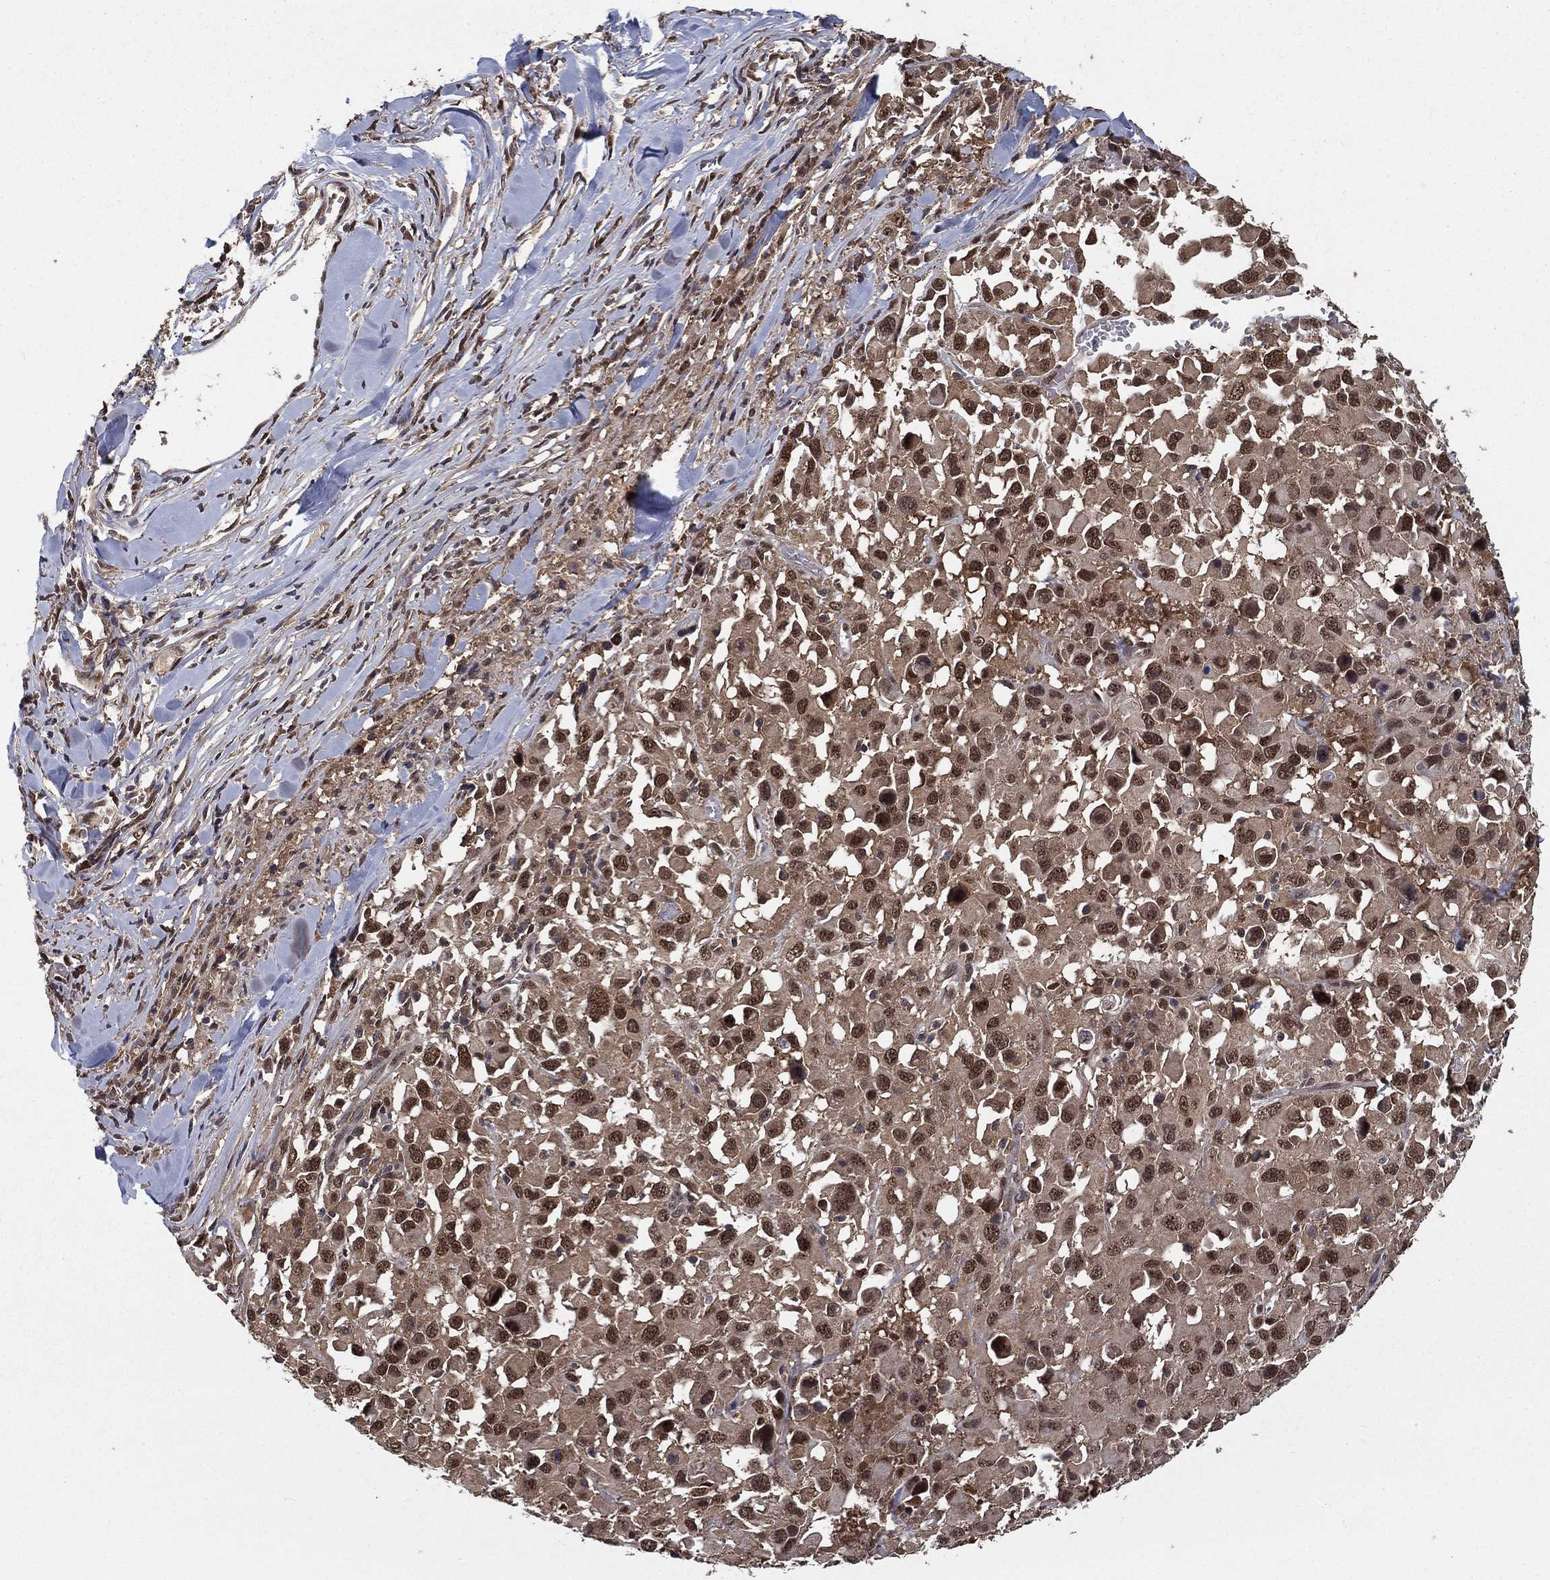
{"staining": {"intensity": "strong", "quantity": "25%-75%", "location": "nuclear"}, "tissue": "melanoma", "cell_type": "Tumor cells", "image_type": "cancer", "snomed": [{"axis": "morphology", "description": "Malignant melanoma, Metastatic site"}, {"axis": "topography", "description": "Lymph node"}], "caption": "The photomicrograph exhibits staining of melanoma, revealing strong nuclear protein staining (brown color) within tumor cells.", "gene": "CARM1", "patient": {"sex": "male", "age": 50}}